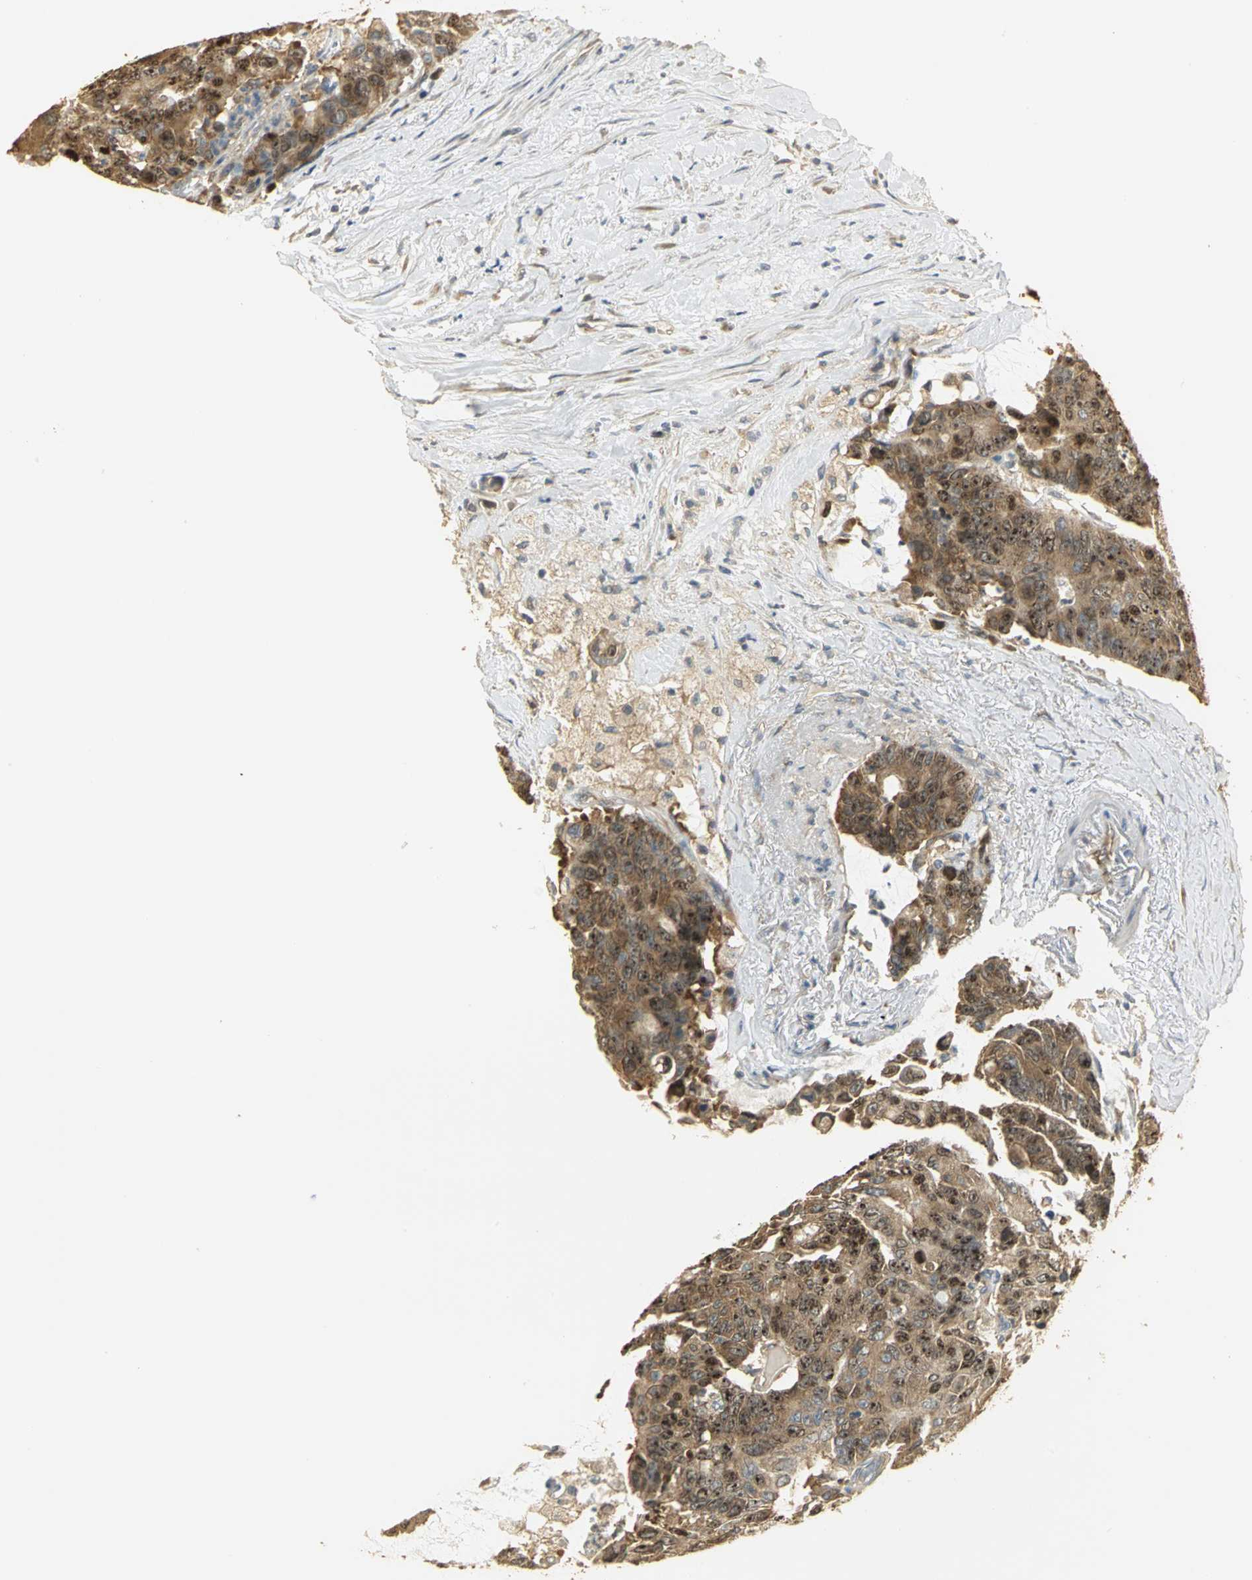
{"staining": {"intensity": "strong", "quantity": ">75%", "location": "cytoplasmic/membranous,nuclear"}, "tissue": "colorectal cancer", "cell_type": "Tumor cells", "image_type": "cancer", "snomed": [{"axis": "morphology", "description": "Adenocarcinoma, NOS"}, {"axis": "topography", "description": "Colon"}], "caption": "Strong cytoplasmic/membranous and nuclear staining for a protein is appreciated in approximately >75% of tumor cells of adenocarcinoma (colorectal) using immunohistochemistry (IHC).", "gene": "RARS1", "patient": {"sex": "female", "age": 86}}